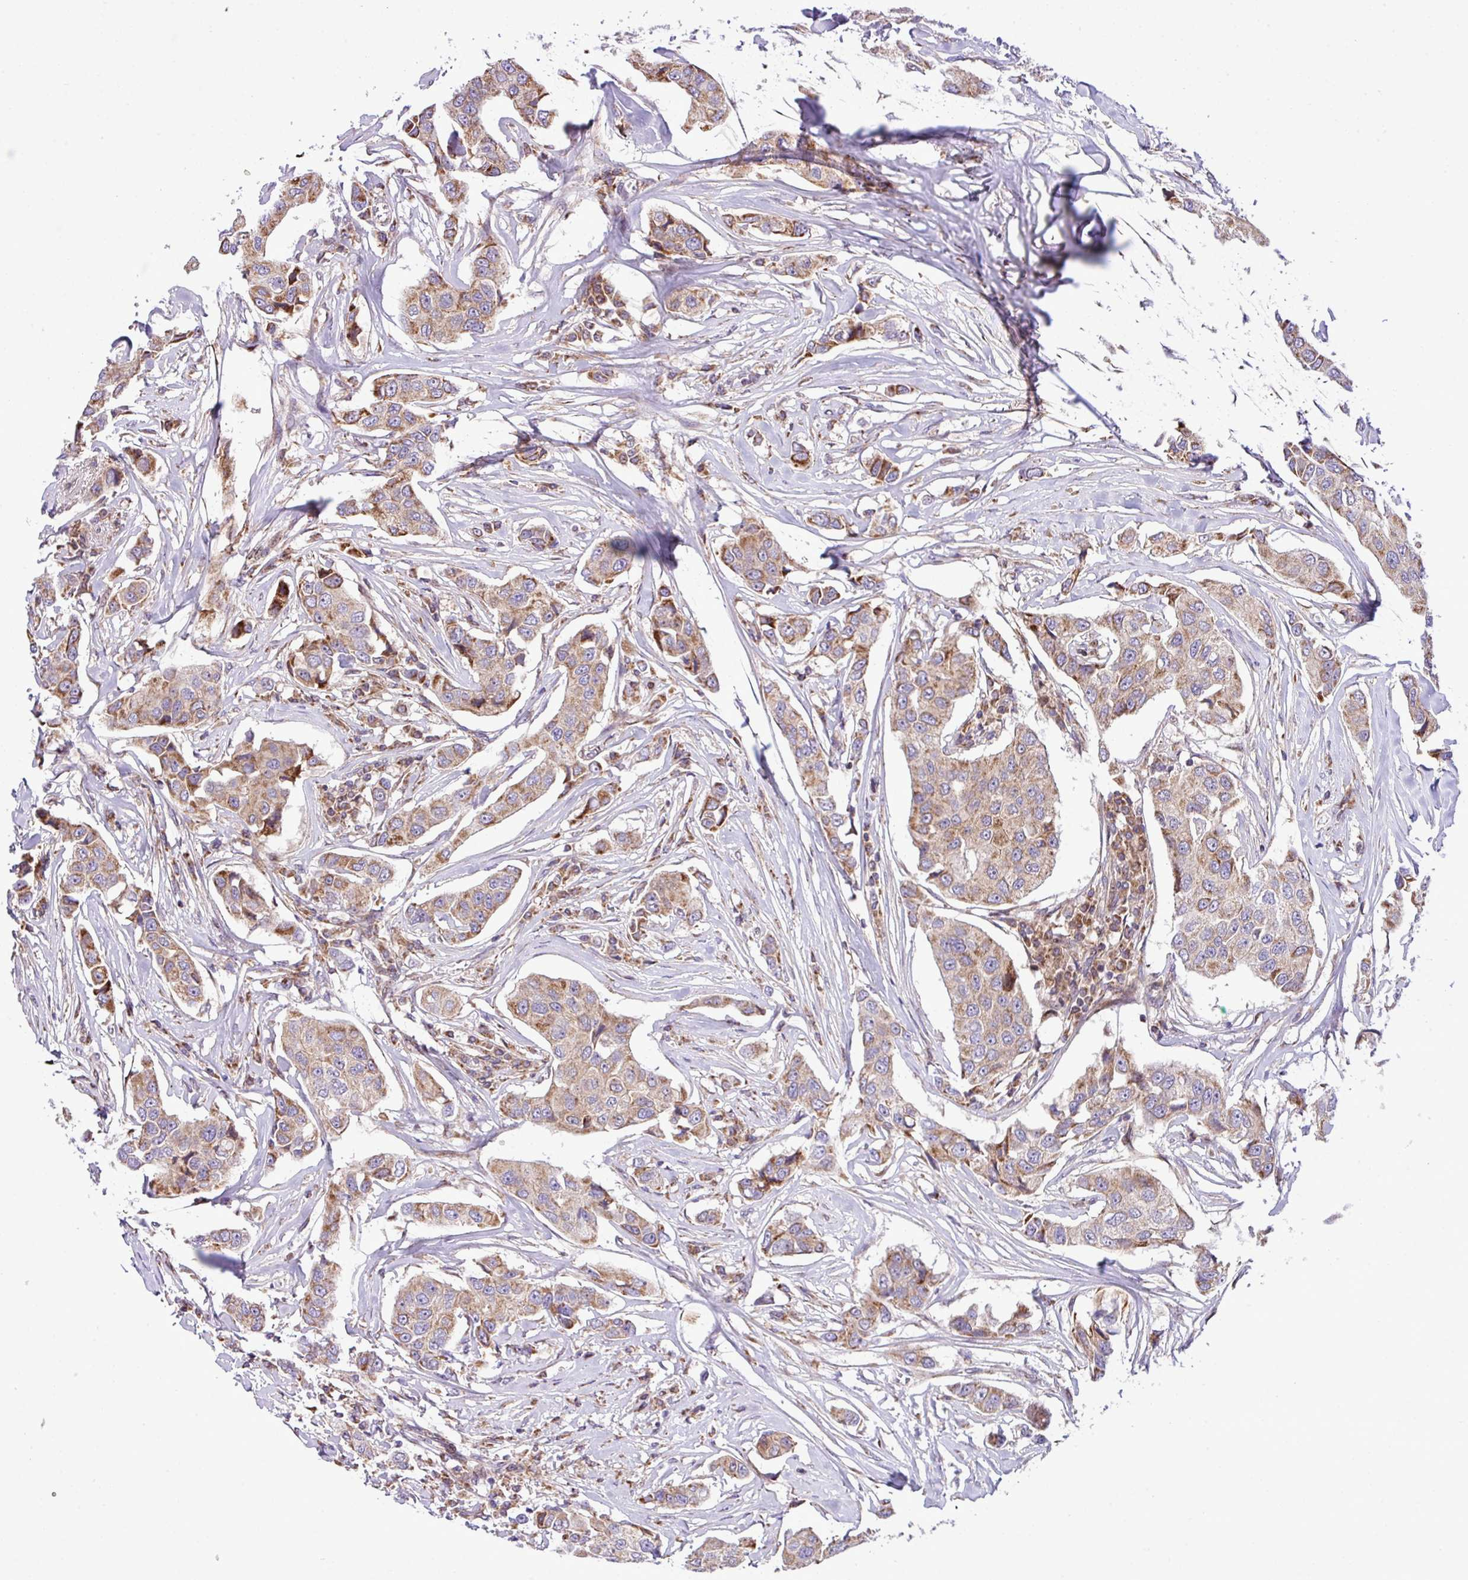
{"staining": {"intensity": "moderate", "quantity": ">75%", "location": "cytoplasmic/membranous"}, "tissue": "breast cancer", "cell_type": "Tumor cells", "image_type": "cancer", "snomed": [{"axis": "morphology", "description": "Duct carcinoma"}, {"axis": "topography", "description": "Breast"}], "caption": "A medium amount of moderate cytoplasmic/membranous positivity is appreciated in approximately >75% of tumor cells in breast cancer tissue. Using DAB (3,3'-diaminobenzidine) (brown) and hematoxylin (blue) stains, captured at high magnification using brightfield microscopy.", "gene": "B3GNT9", "patient": {"sex": "female", "age": 80}}